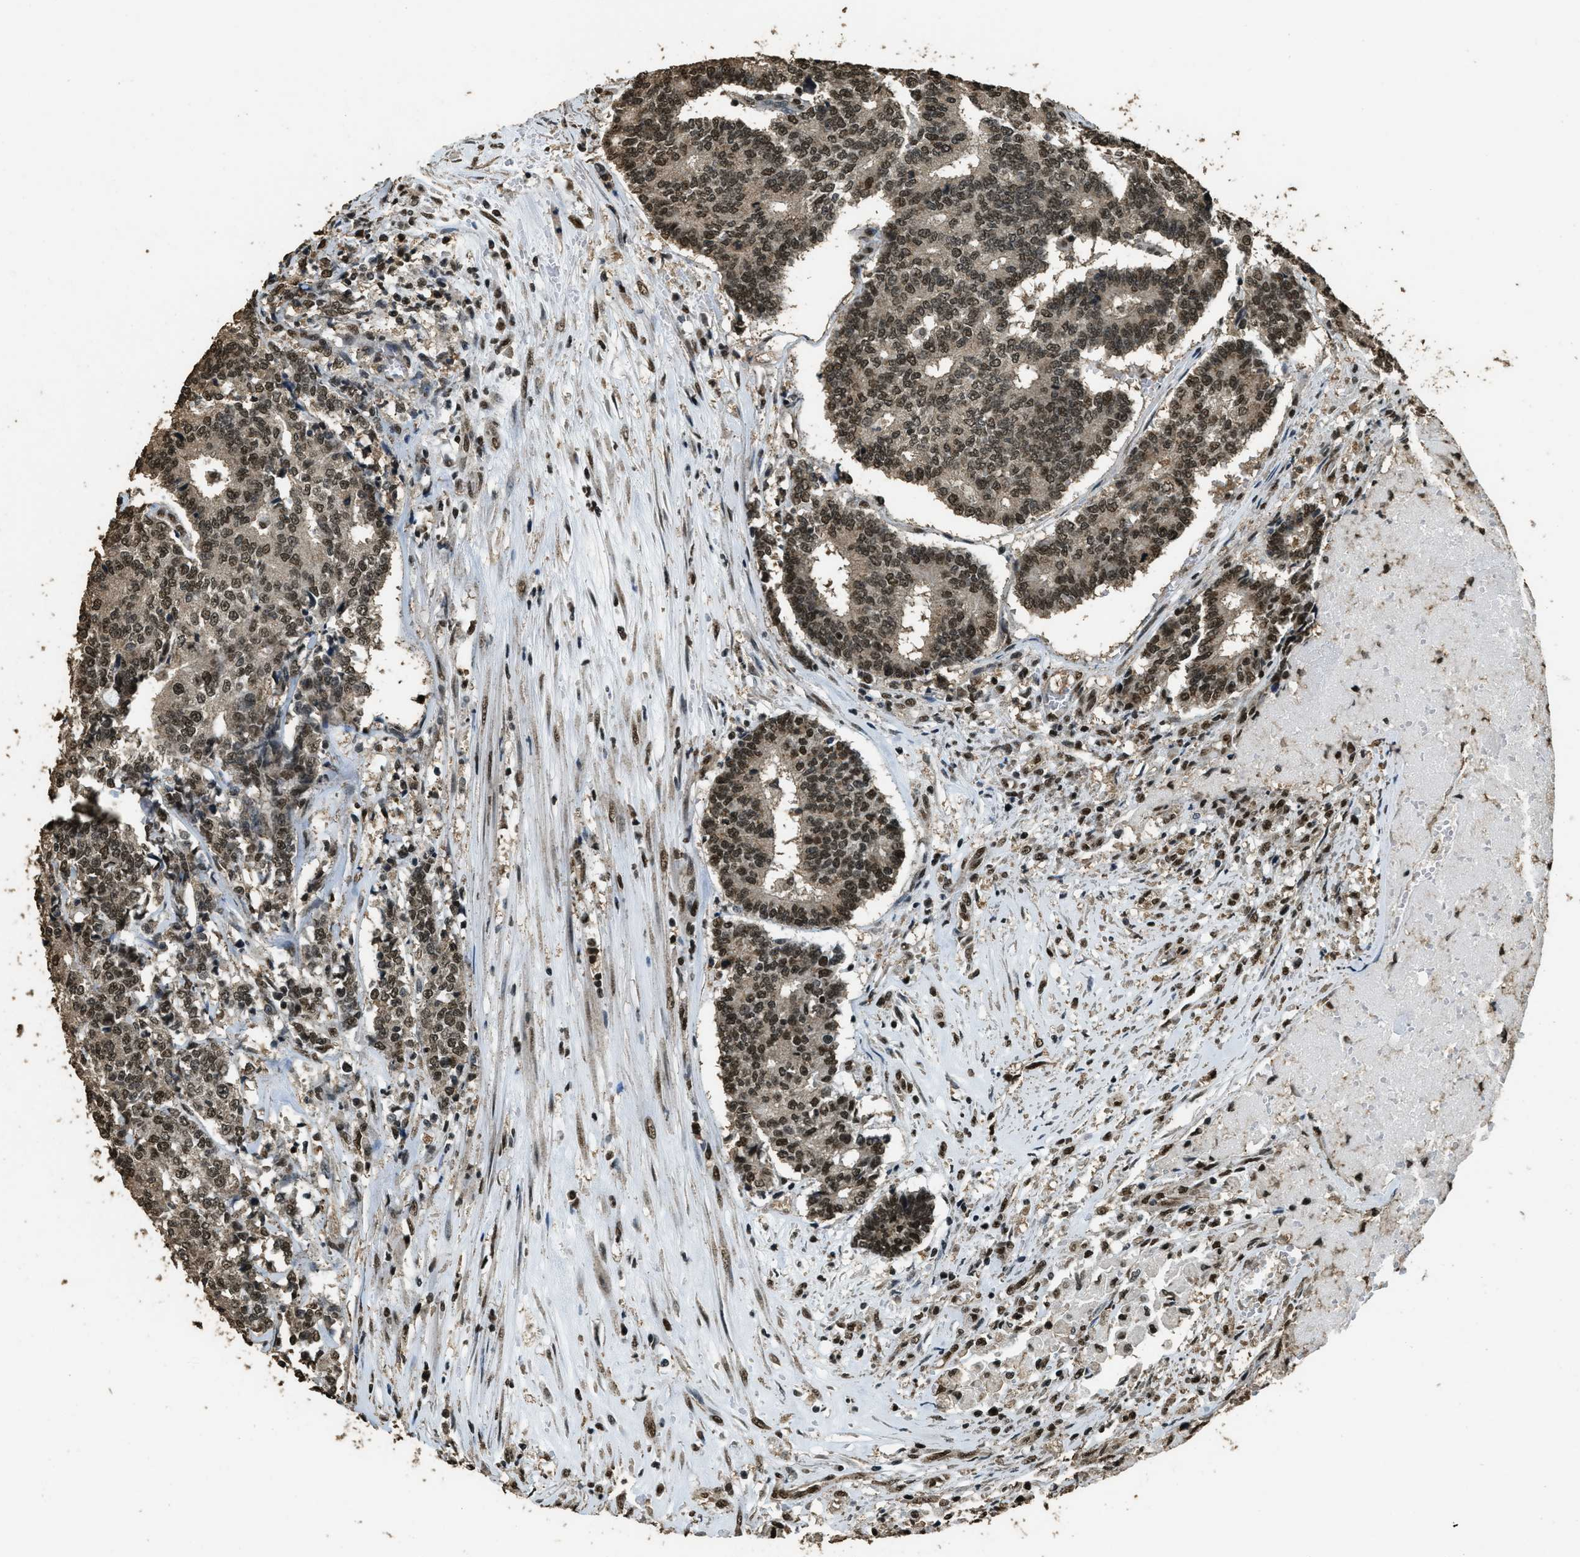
{"staining": {"intensity": "strong", "quantity": ">75%", "location": "nuclear"}, "tissue": "prostate cancer", "cell_type": "Tumor cells", "image_type": "cancer", "snomed": [{"axis": "morphology", "description": "Normal tissue, NOS"}, {"axis": "morphology", "description": "Adenocarcinoma, High grade"}, {"axis": "topography", "description": "Prostate"}, {"axis": "topography", "description": "Seminal veicle"}], "caption": "A high amount of strong nuclear positivity is identified in about >75% of tumor cells in prostate adenocarcinoma (high-grade) tissue.", "gene": "MYB", "patient": {"sex": "male", "age": 55}}